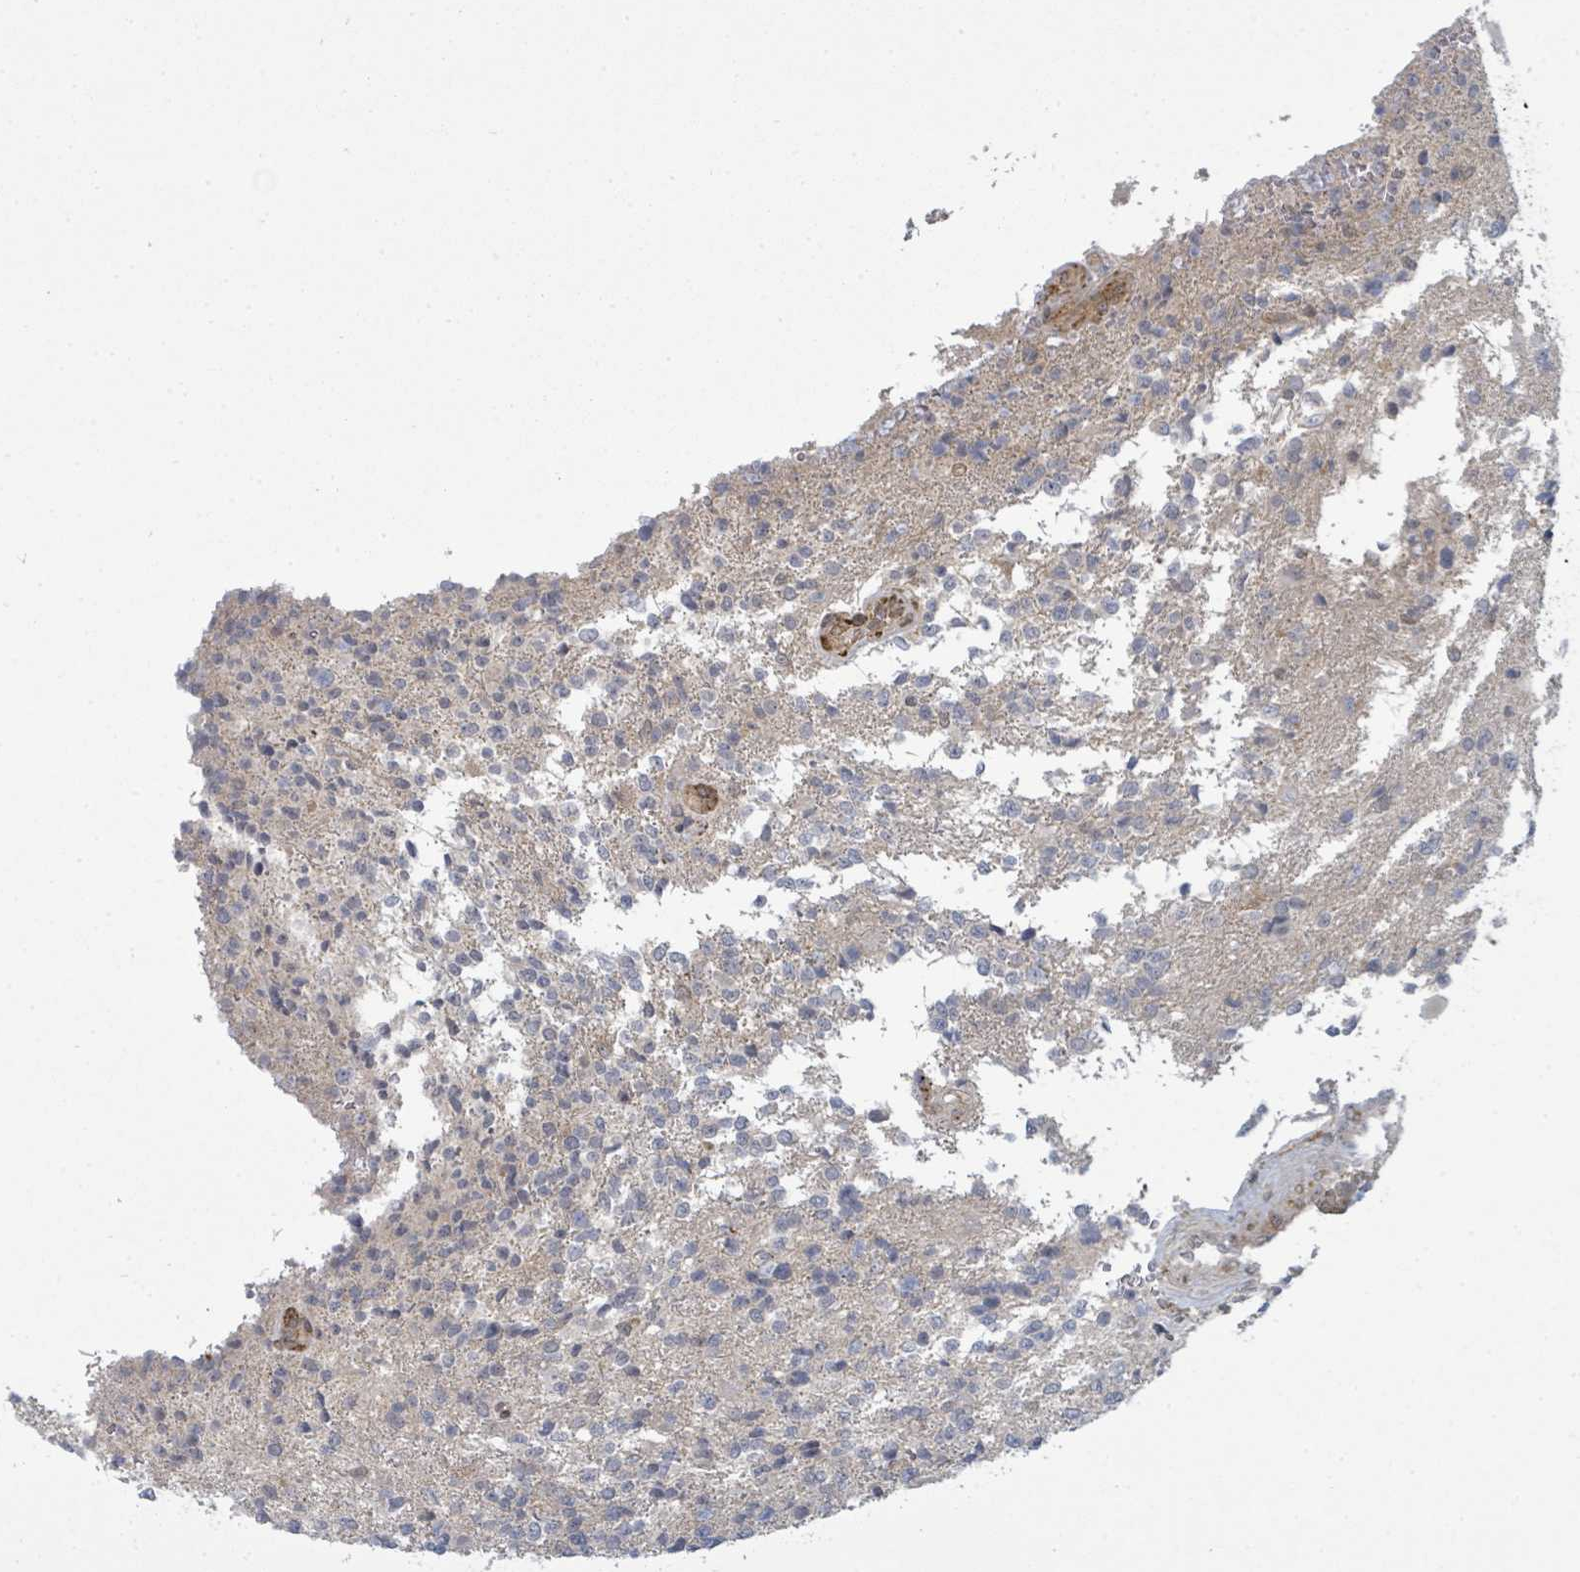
{"staining": {"intensity": "negative", "quantity": "none", "location": "none"}, "tissue": "glioma", "cell_type": "Tumor cells", "image_type": "cancer", "snomed": [{"axis": "morphology", "description": "Glioma, malignant, High grade"}, {"axis": "topography", "description": "Brain"}], "caption": "Malignant glioma (high-grade) stained for a protein using immunohistochemistry demonstrates no positivity tumor cells.", "gene": "PSMG2", "patient": {"sex": "male", "age": 56}}